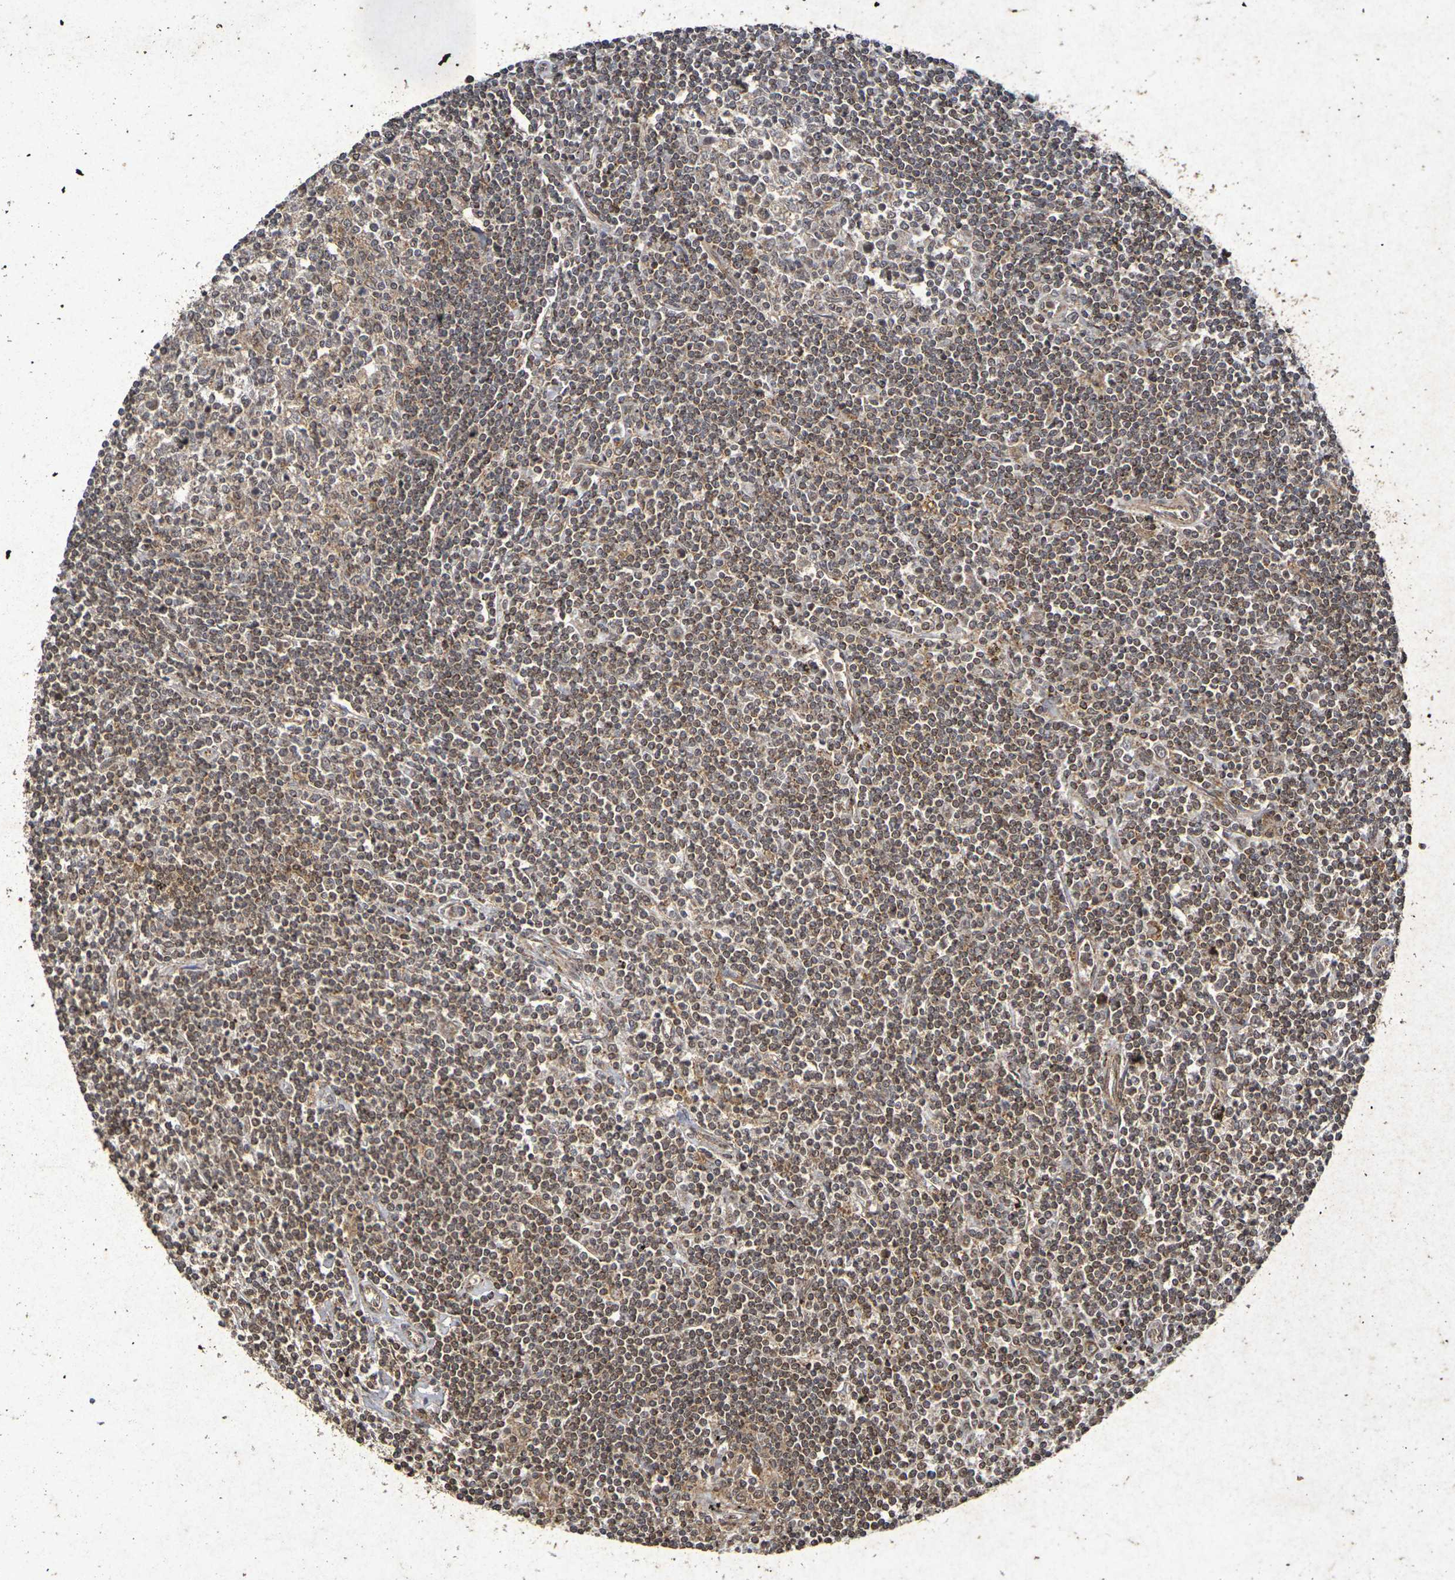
{"staining": {"intensity": "moderate", "quantity": ">75%", "location": "cytoplasmic/membranous,nuclear"}, "tissue": "lymphoma", "cell_type": "Tumor cells", "image_type": "cancer", "snomed": [{"axis": "morphology", "description": "Malignant lymphoma, non-Hodgkin's type, Low grade"}, {"axis": "topography", "description": "Spleen"}], "caption": "Lymphoma tissue exhibits moderate cytoplasmic/membranous and nuclear positivity in about >75% of tumor cells (Brightfield microscopy of DAB IHC at high magnification).", "gene": "GUCY1A2", "patient": {"sex": "male", "age": 76}}